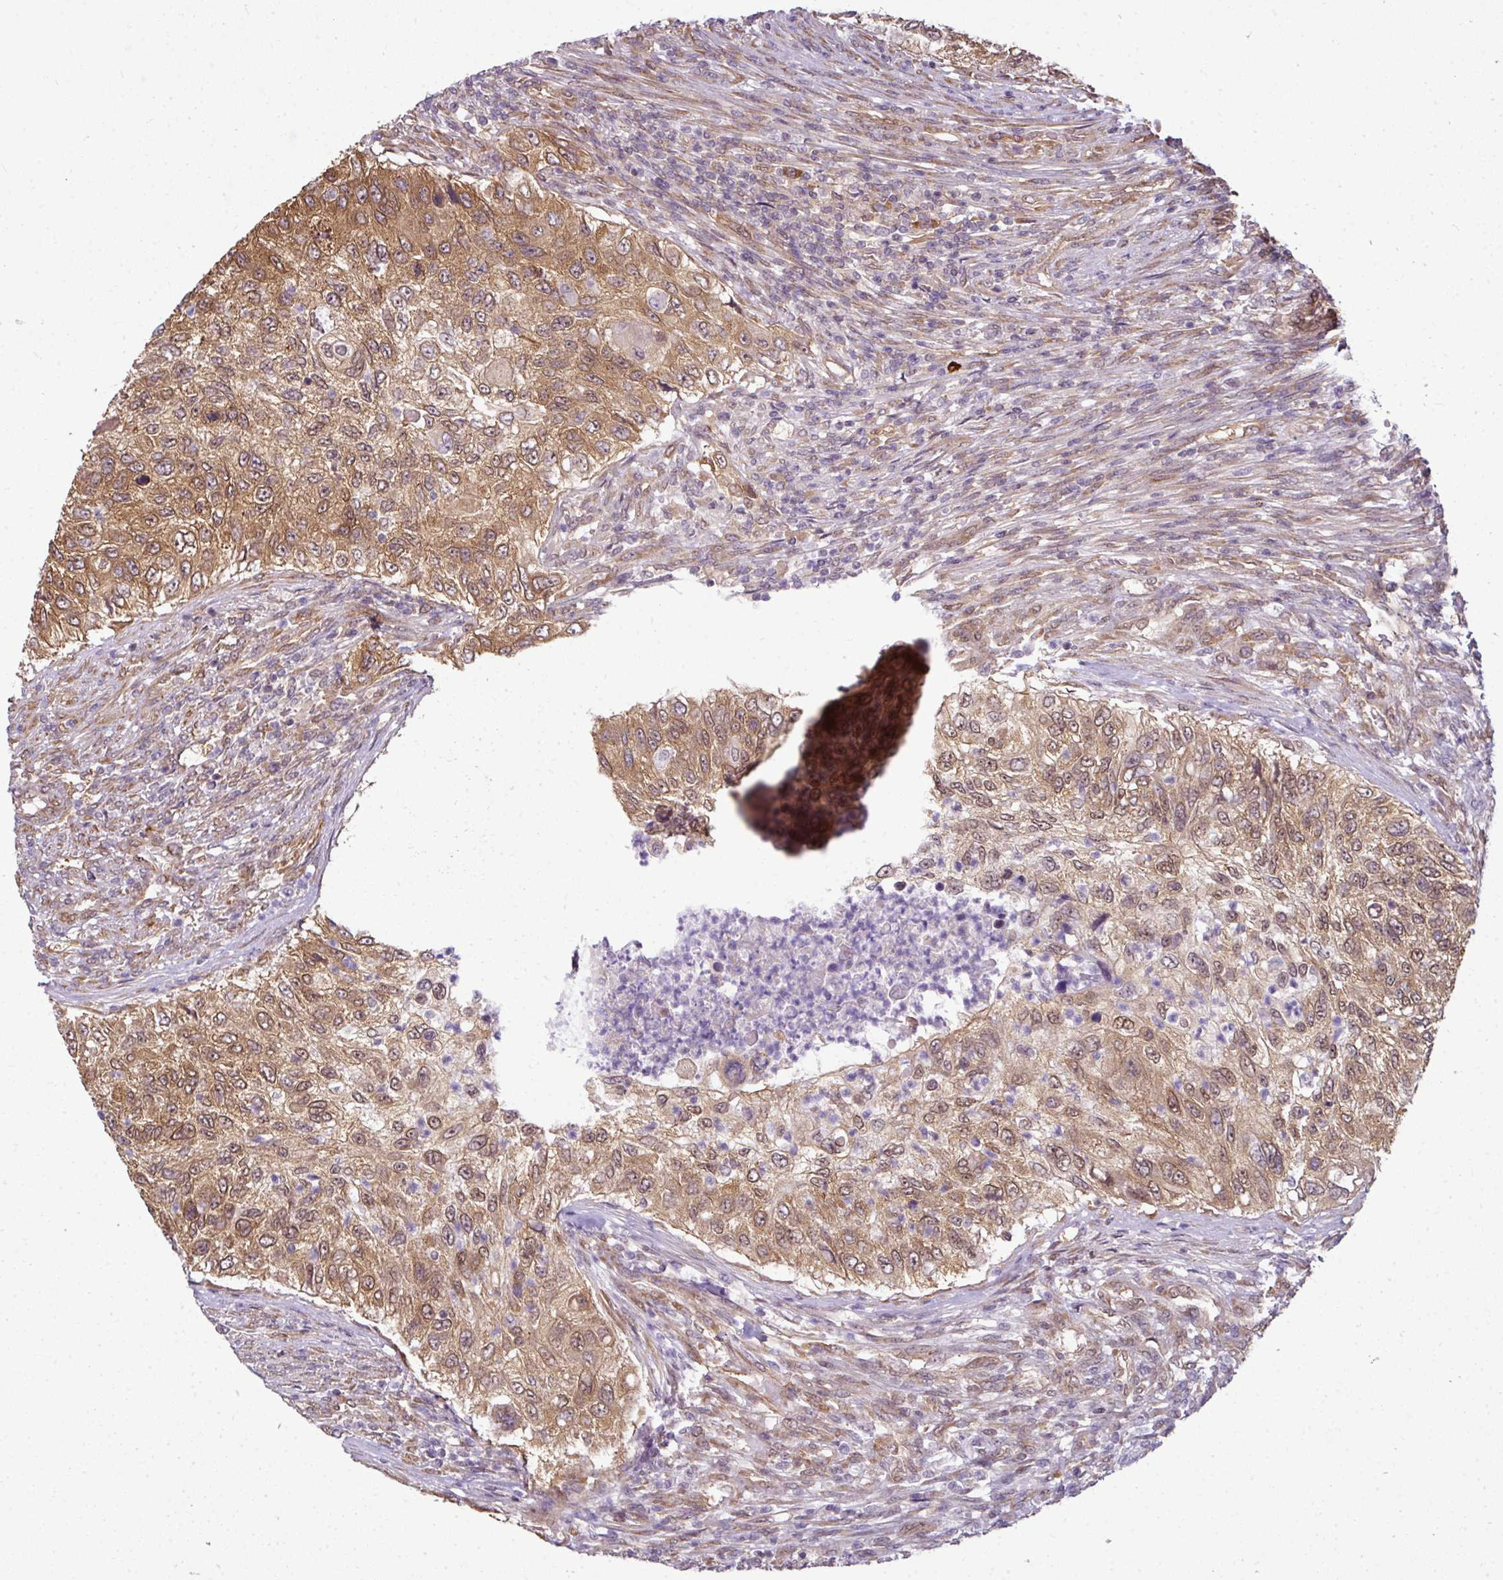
{"staining": {"intensity": "moderate", "quantity": ">75%", "location": "cytoplasmic/membranous,nuclear"}, "tissue": "urothelial cancer", "cell_type": "Tumor cells", "image_type": "cancer", "snomed": [{"axis": "morphology", "description": "Urothelial carcinoma, High grade"}, {"axis": "topography", "description": "Urinary bladder"}], "caption": "DAB immunohistochemical staining of urothelial cancer demonstrates moderate cytoplasmic/membranous and nuclear protein staining in approximately >75% of tumor cells. The staining was performed using DAB (3,3'-diaminobenzidine) to visualize the protein expression in brown, while the nuclei were stained in blue with hematoxylin (Magnification: 20x).", "gene": "RBM4B", "patient": {"sex": "female", "age": 60}}